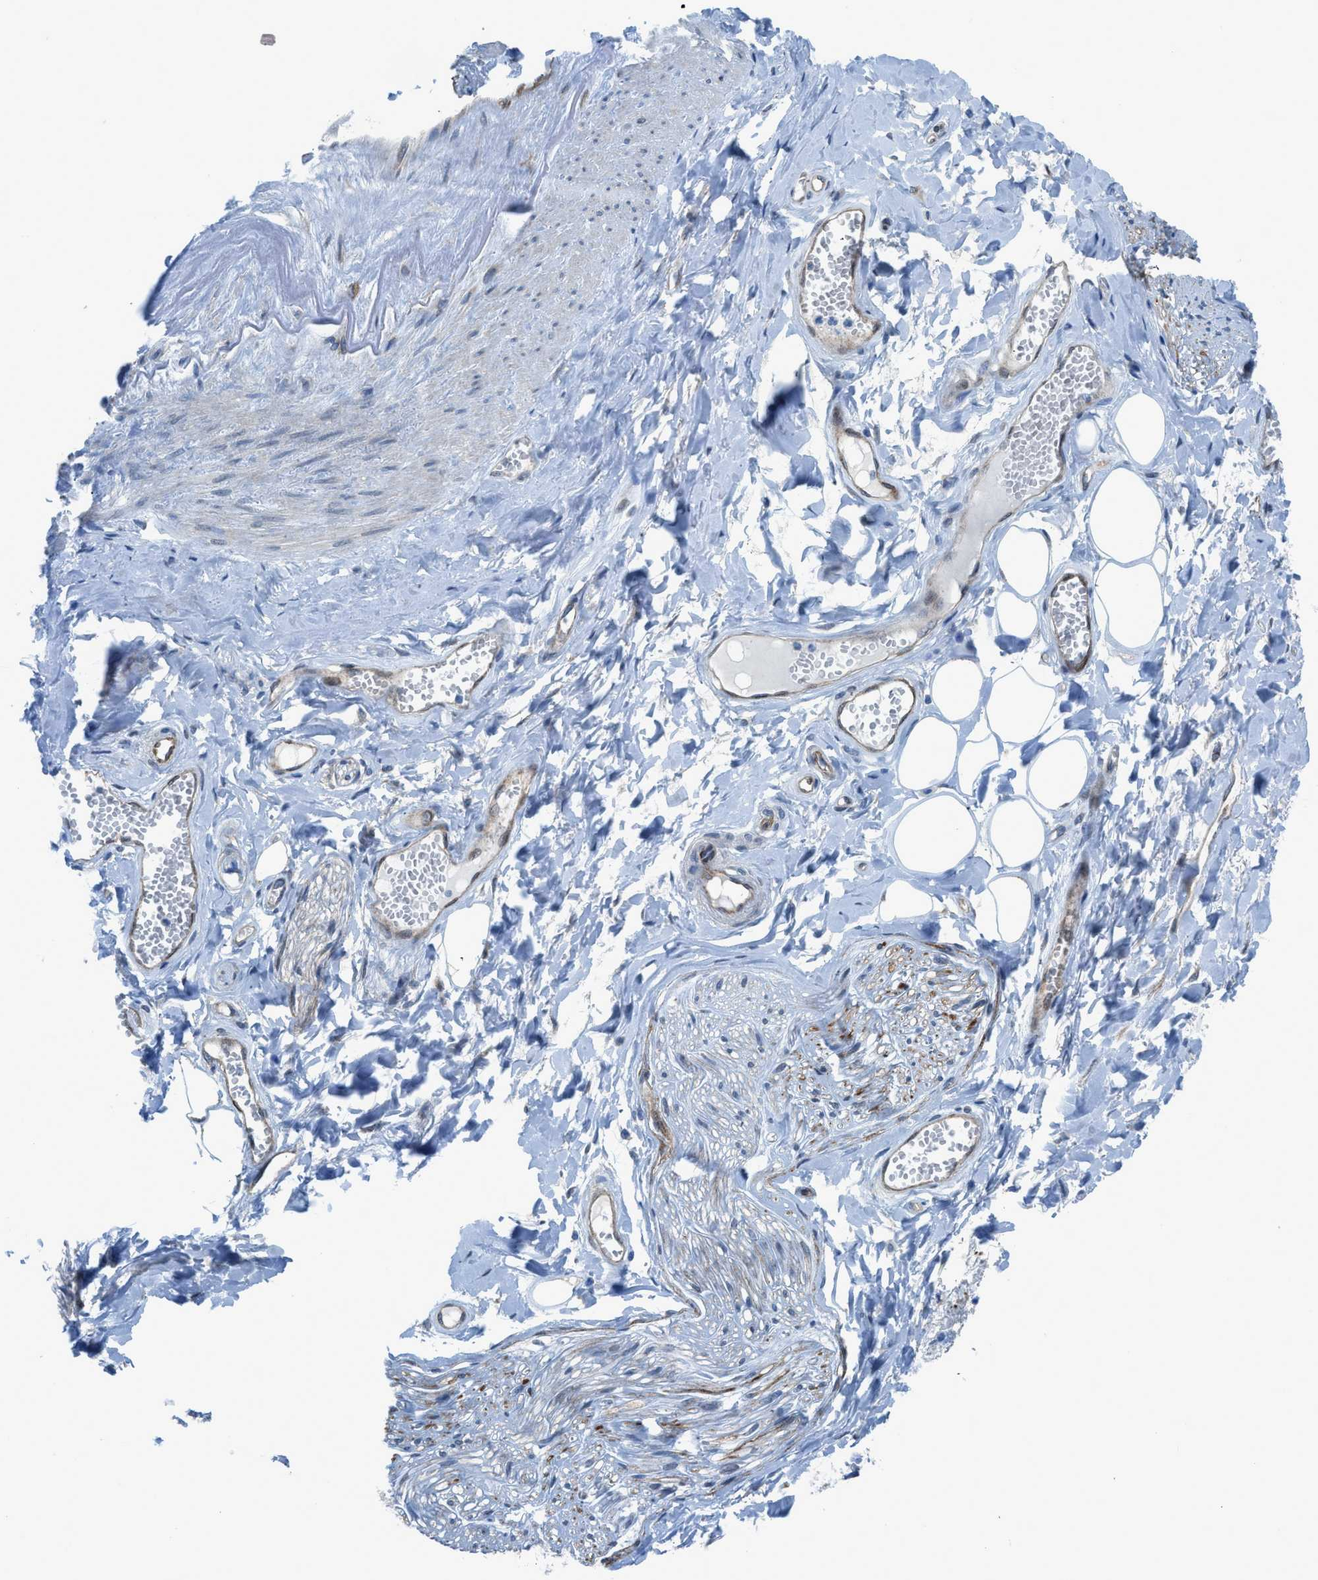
{"staining": {"intensity": "negative", "quantity": "none", "location": "none"}, "tissue": "adipose tissue", "cell_type": "Adipocytes", "image_type": "normal", "snomed": [{"axis": "morphology", "description": "Normal tissue, NOS"}, {"axis": "morphology", "description": "Inflammation, NOS"}, {"axis": "topography", "description": "Salivary gland"}, {"axis": "topography", "description": "Peripheral nerve tissue"}], "caption": "This is a image of IHC staining of unremarkable adipose tissue, which shows no expression in adipocytes. (DAB (3,3'-diaminobenzidine) immunohistochemistry with hematoxylin counter stain).", "gene": "PRKN", "patient": {"sex": "female", "age": 75}}